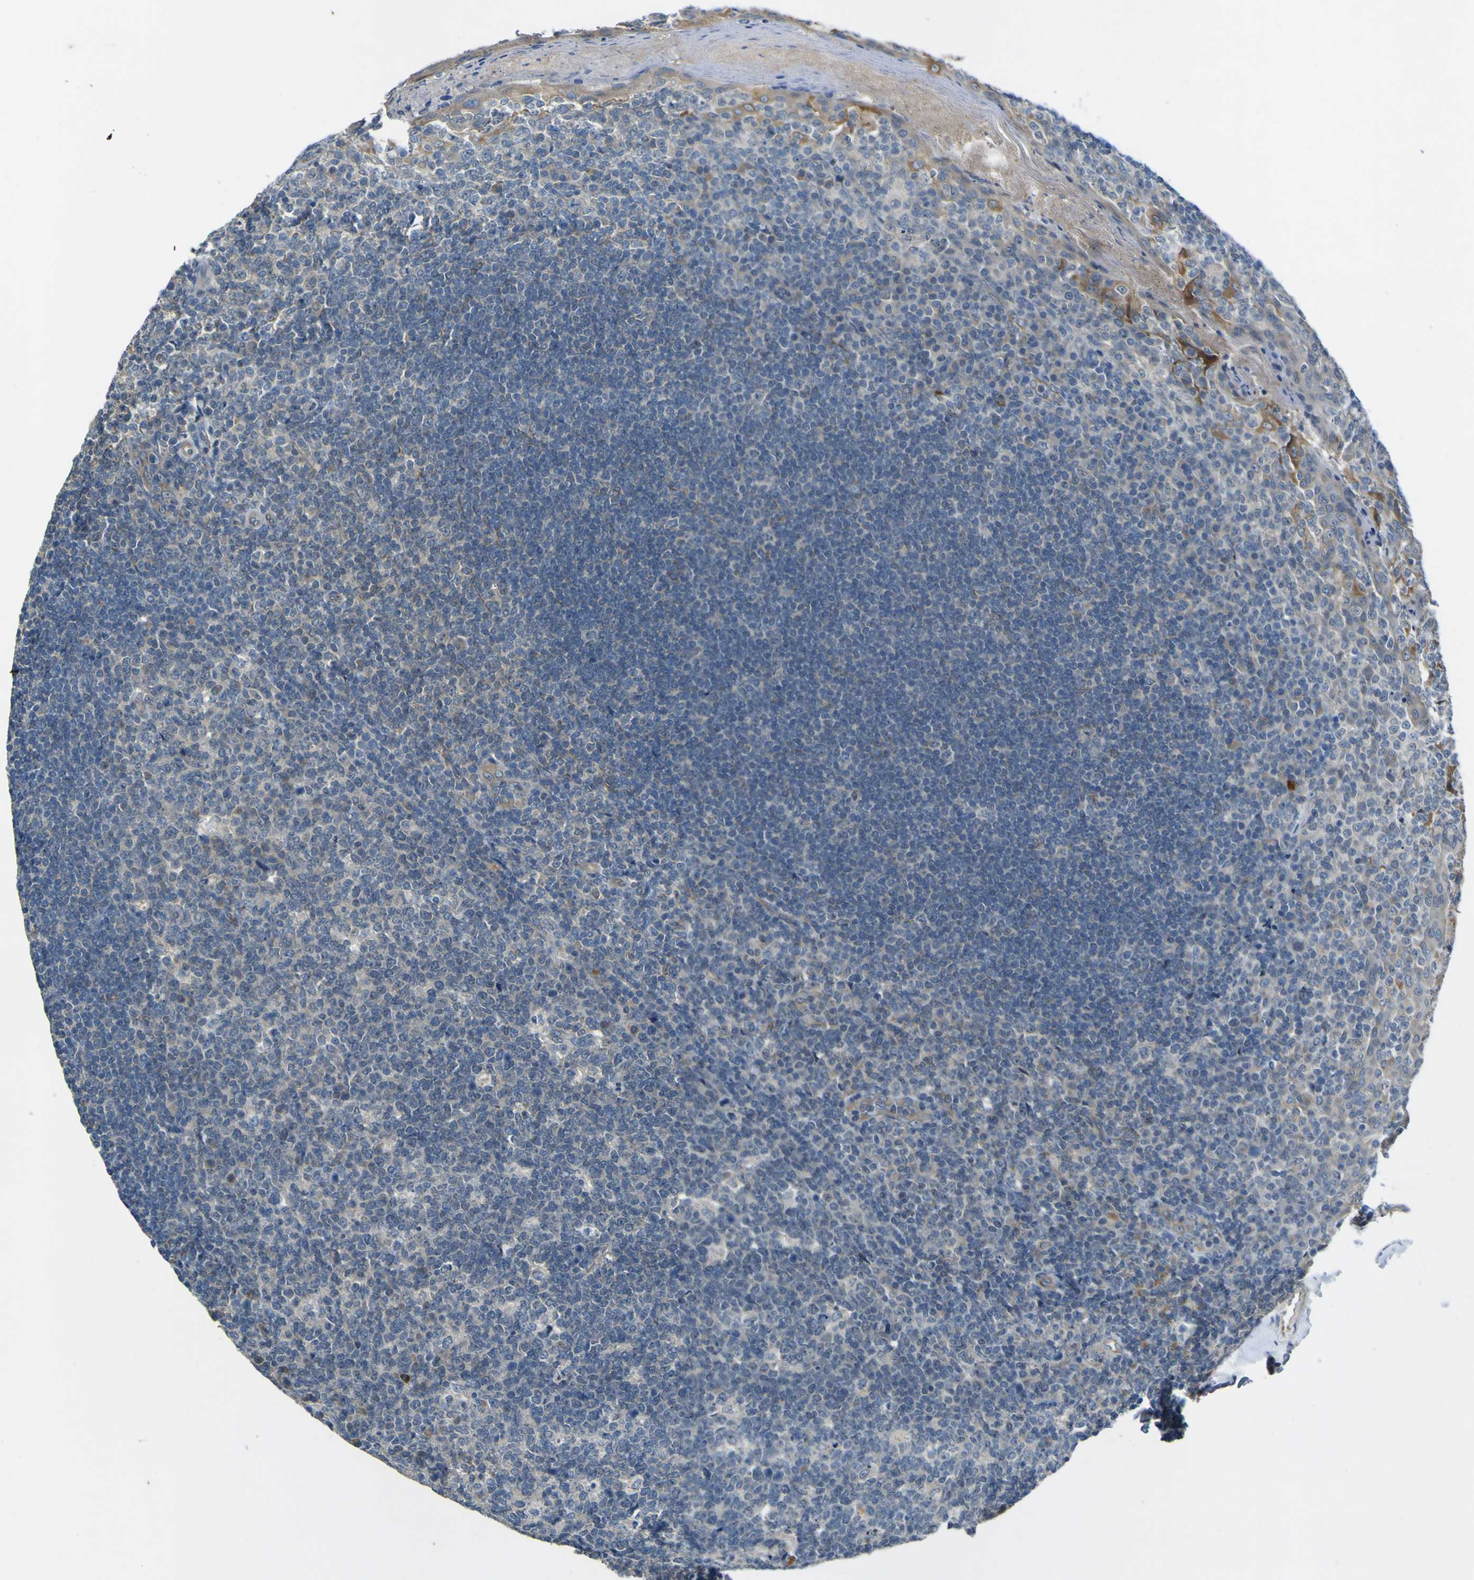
{"staining": {"intensity": "negative", "quantity": "none", "location": "none"}, "tissue": "tonsil", "cell_type": "Germinal center cells", "image_type": "normal", "snomed": [{"axis": "morphology", "description": "Normal tissue, NOS"}, {"axis": "topography", "description": "Tonsil"}], "caption": "Immunohistochemical staining of normal tonsil shows no significant expression in germinal center cells.", "gene": "LDLR", "patient": {"sex": "male", "age": 17}}